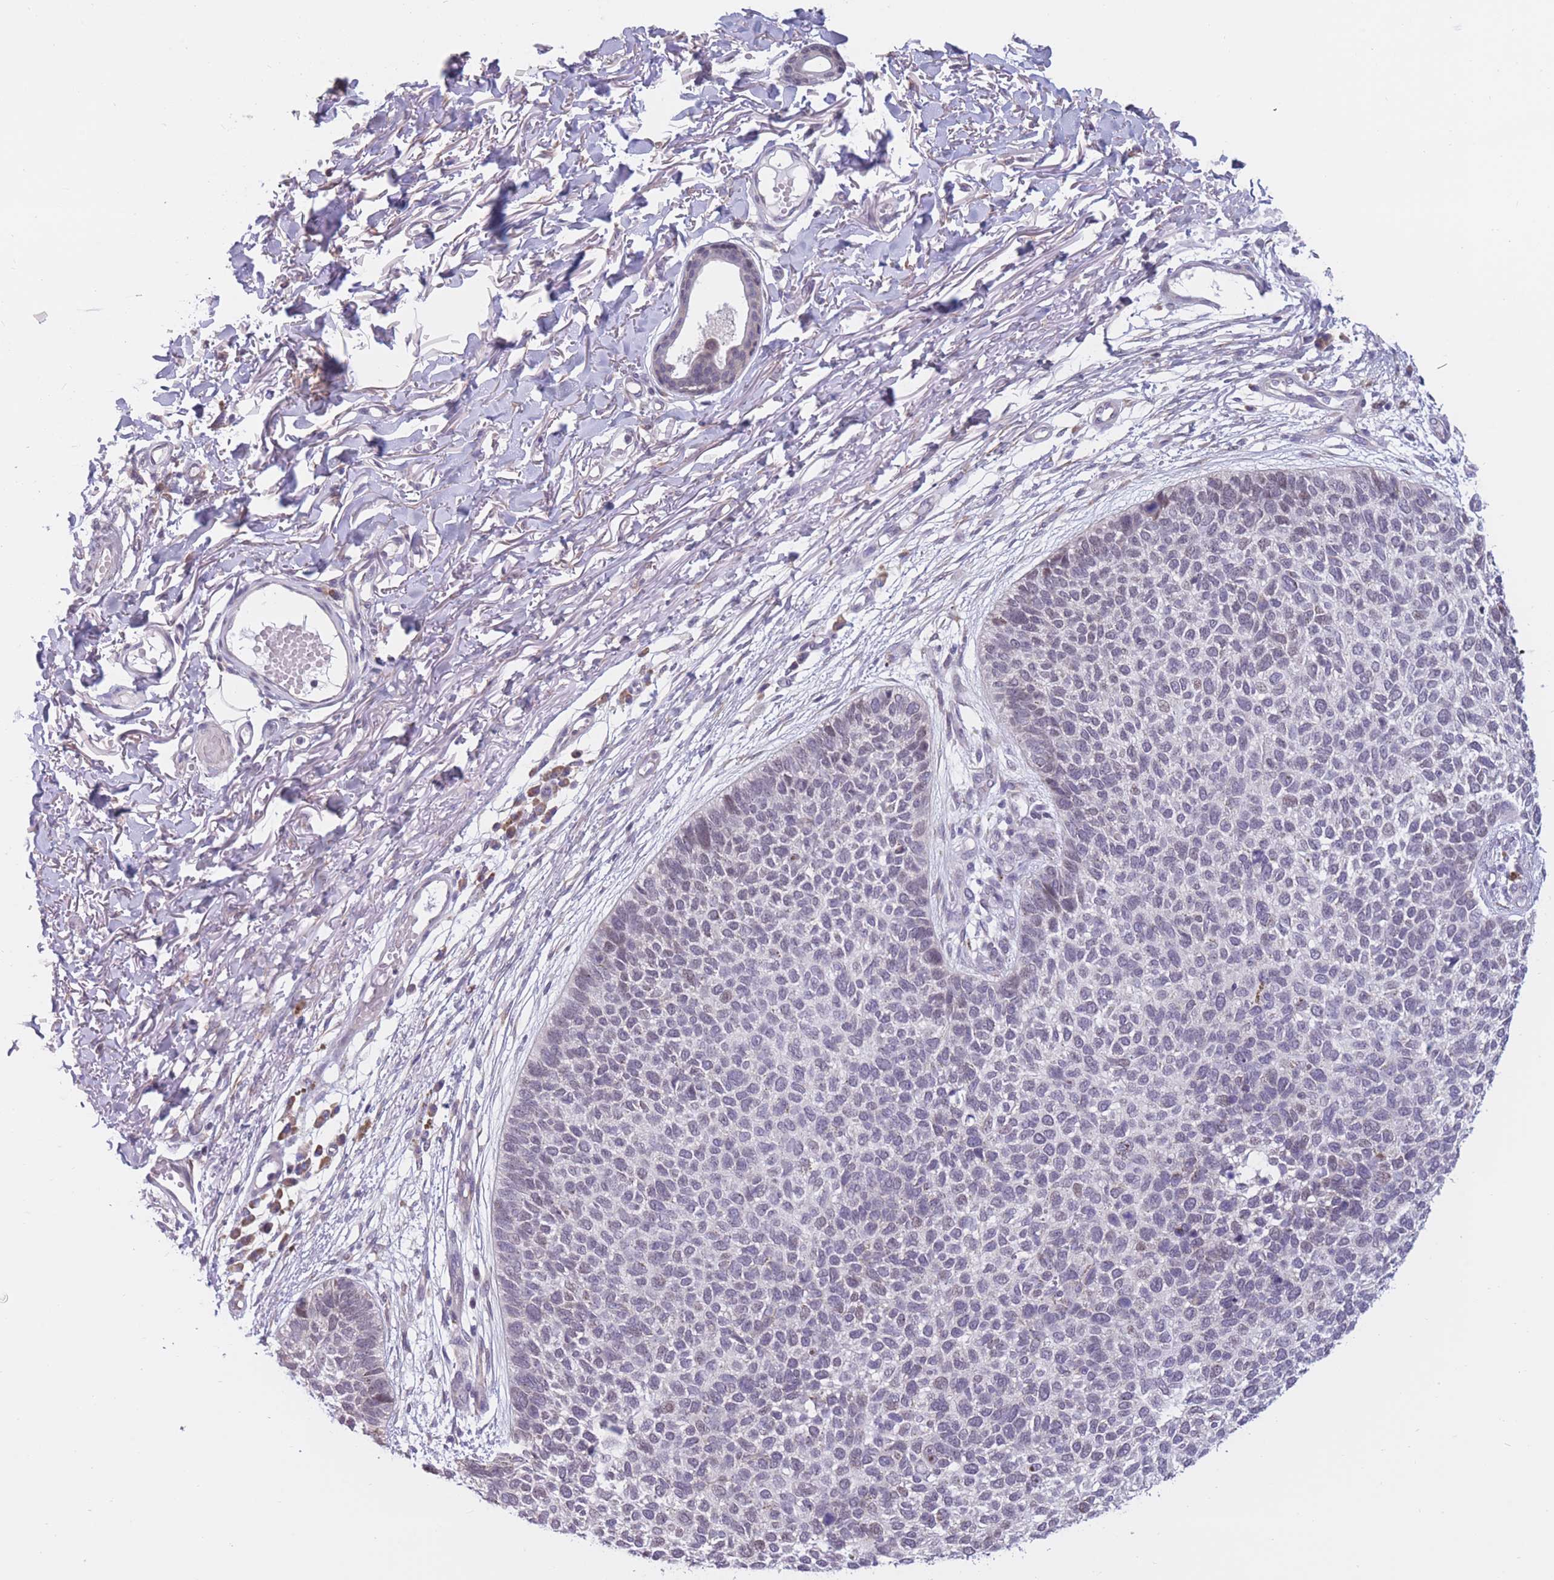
{"staining": {"intensity": "negative", "quantity": "none", "location": "none"}, "tissue": "skin cancer", "cell_type": "Tumor cells", "image_type": "cancer", "snomed": [{"axis": "morphology", "description": "Basal cell carcinoma"}, {"axis": "topography", "description": "Skin"}], "caption": "Tumor cells show no significant protein positivity in skin cancer (basal cell carcinoma).", "gene": "COL27A1", "patient": {"sex": "female", "age": 84}}